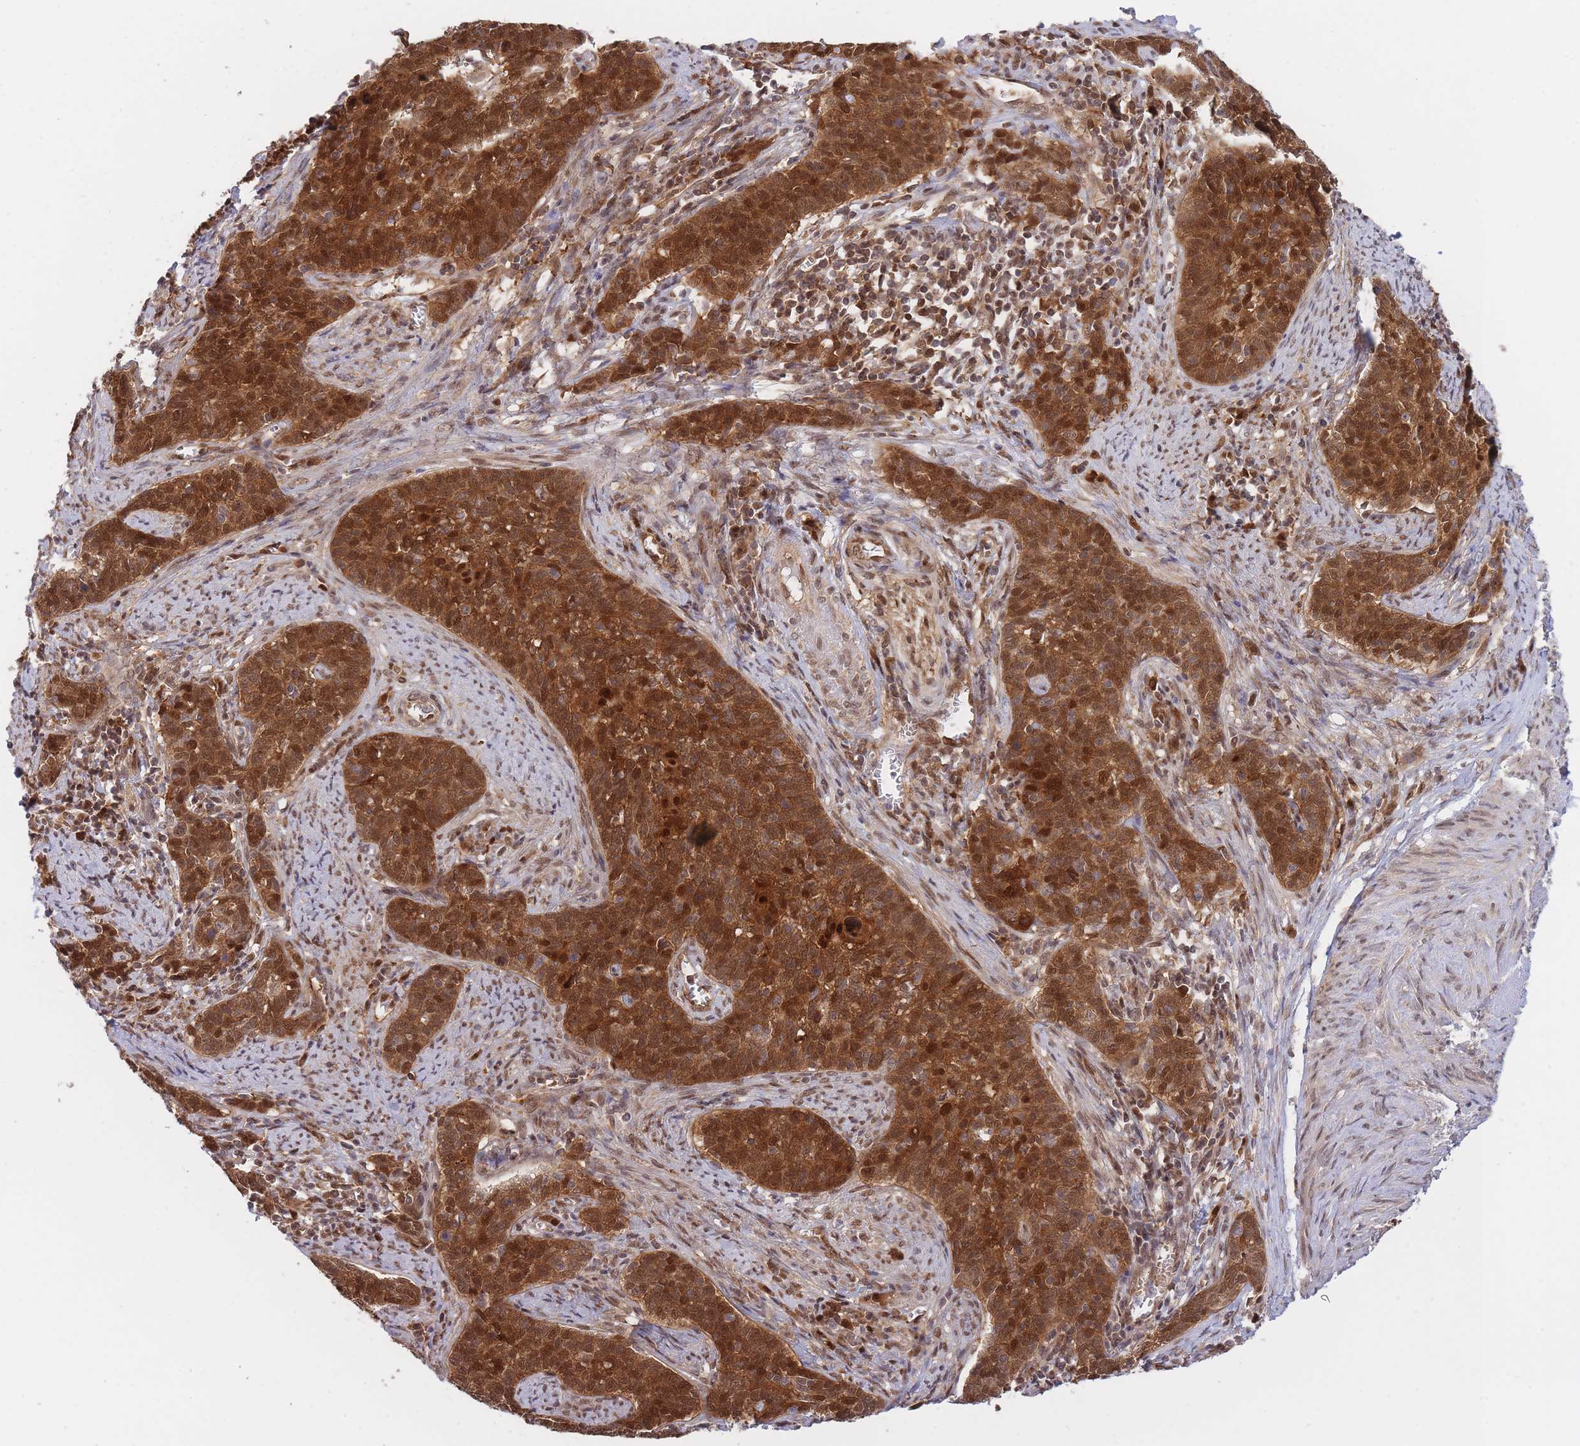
{"staining": {"intensity": "strong", "quantity": ">75%", "location": "cytoplasmic/membranous,nuclear"}, "tissue": "cervical cancer", "cell_type": "Tumor cells", "image_type": "cancer", "snomed": [{"axis": "morphology", "description": "Squamous cell carcinoma, NOS"}, {"axis": "topography", "description": "Cervix"}], "caption": "Cervical cancer stained with a protein marker displays strong staining in tumor cells.", "gene": "NSFL1C", "patient": {"sex": "female", "age": 39}}